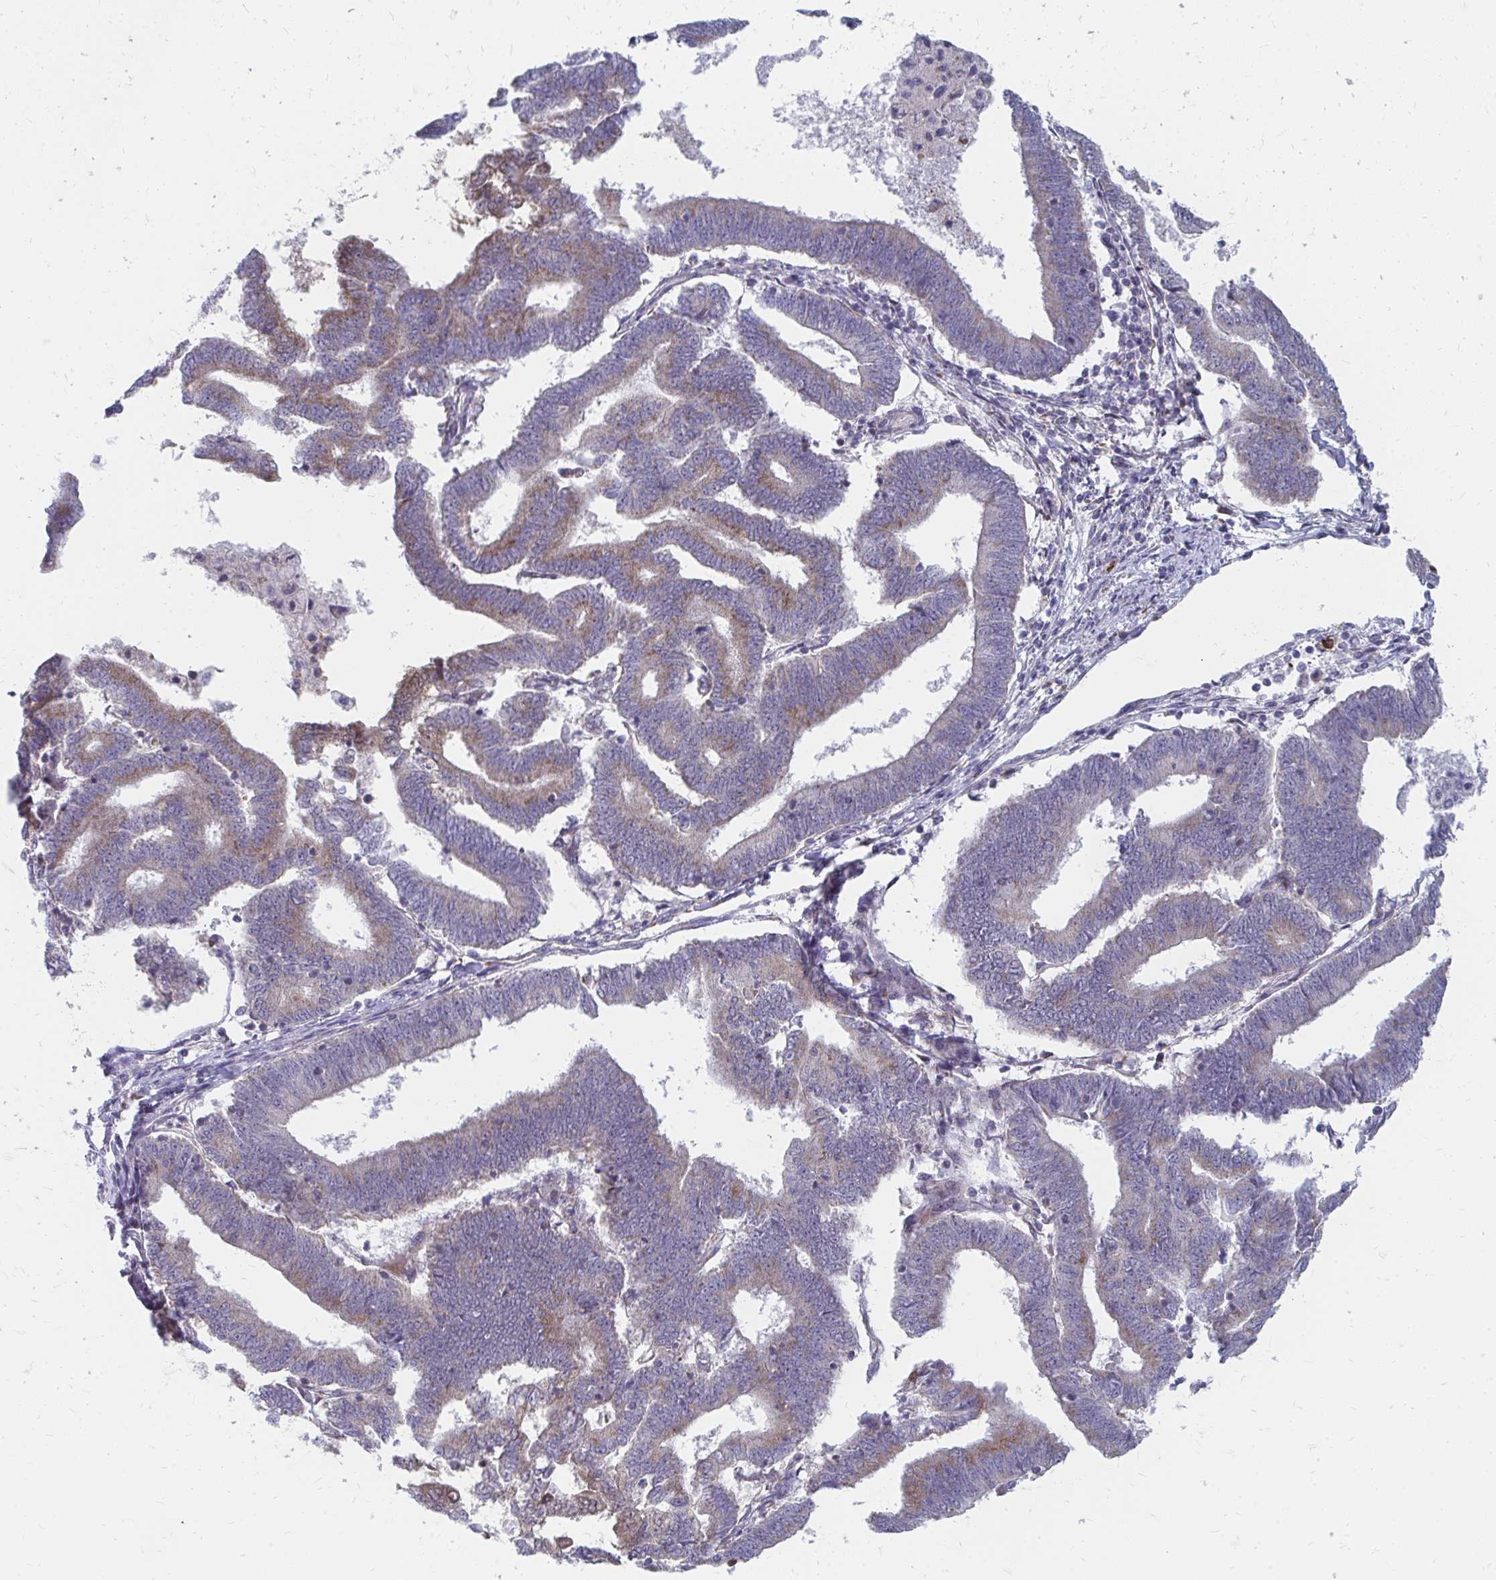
{"staining": {"intensity": "weak", "quantity": "25%-75%", "location": "cytoplasmic/membranous"}, "tissue": "endometrial cancer", "cell_type": "Tumor cells", "image_type": "cancer", "snomed": [{"axis": "morphology", "description": "Adenocarcinoma, NOS"}, {"axis": "topography", "description": "Endometrium"}], "caption": "Endometrial cancer stained with a brown dye exhibits weak cytoplasmic/membranous positive staining in approximately 25%-75% of tumor cells.", "gene": "PABIR3", "patient": {"sex": "female", "age": 70}}